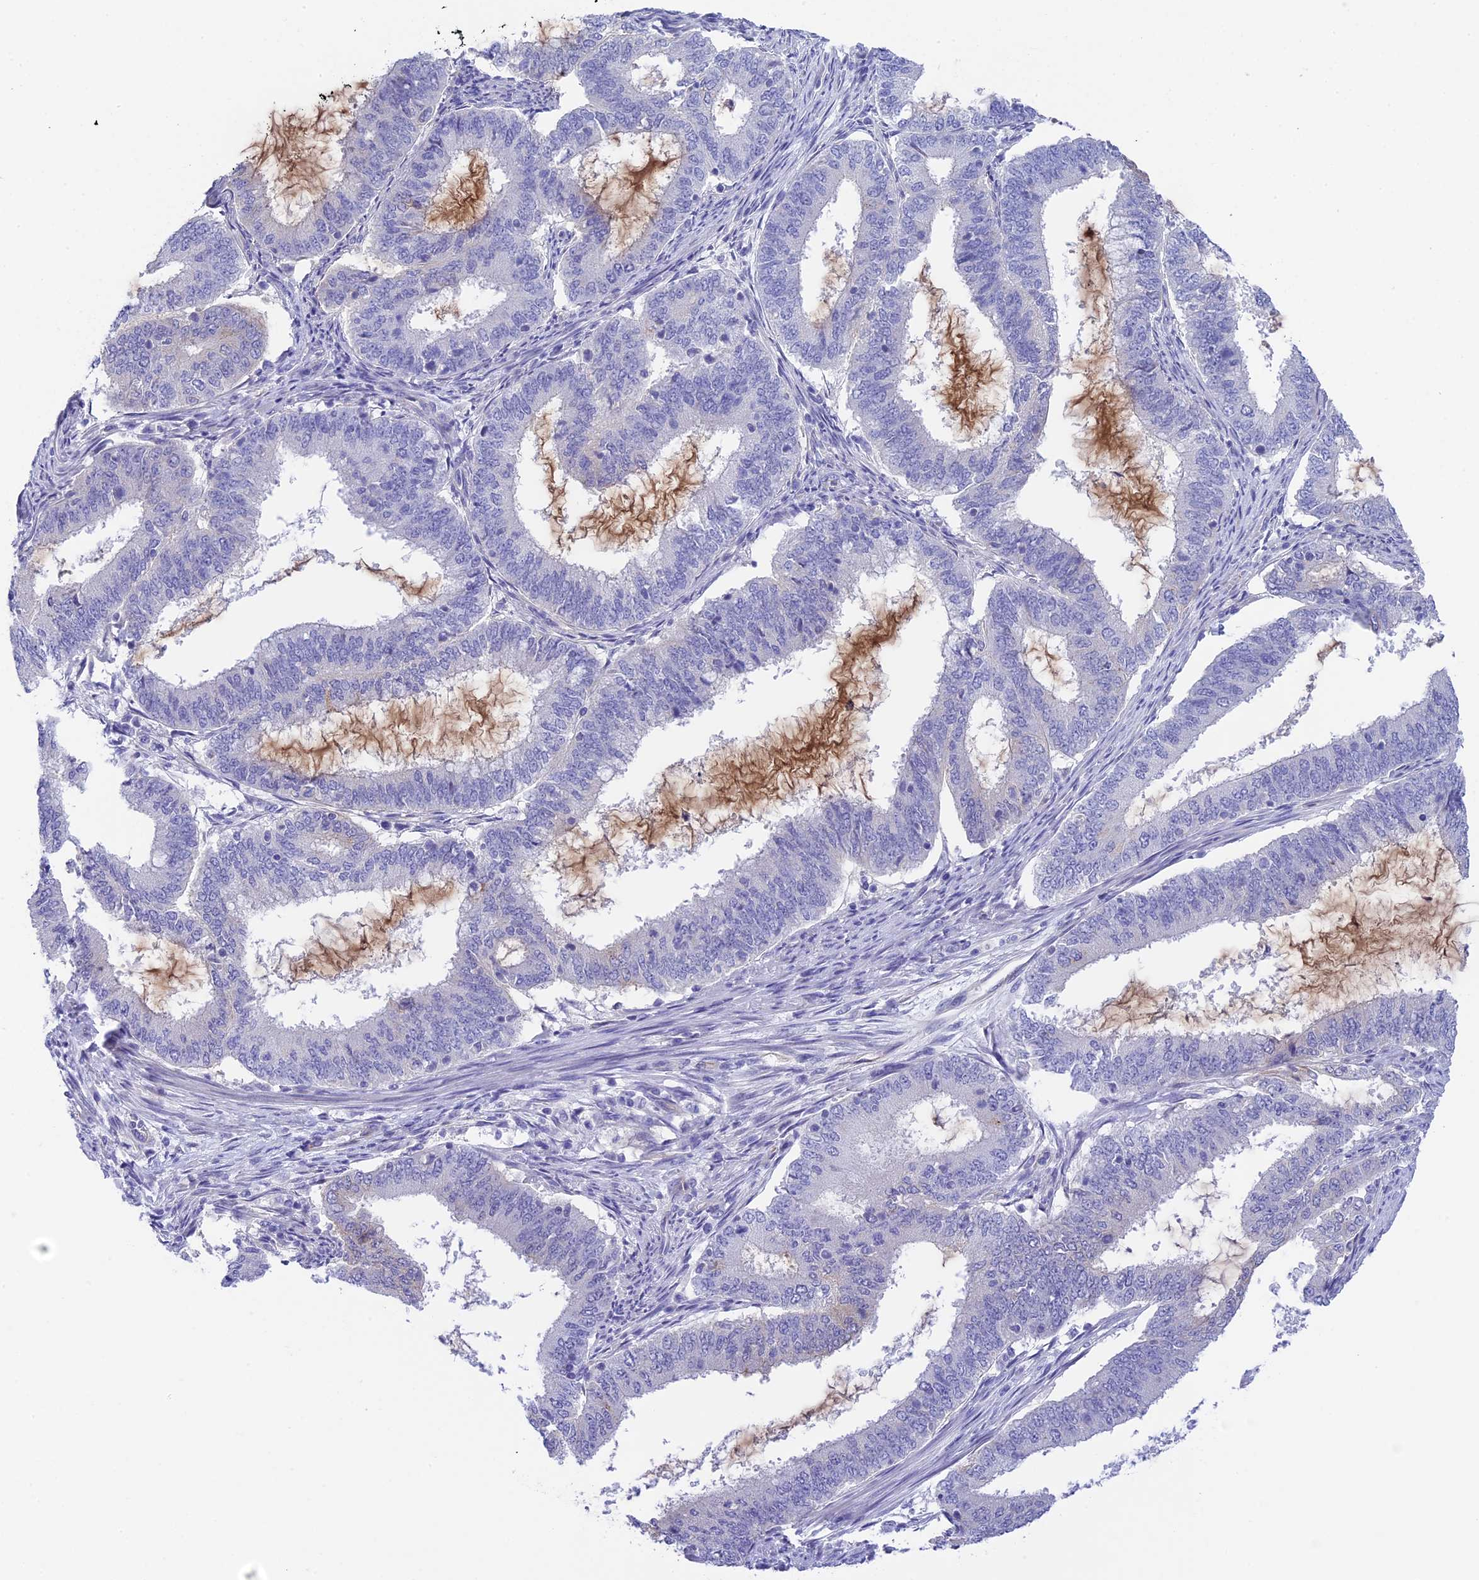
{"staining": {"intensity": "negative", "quantity": "none", "location": "none"}, "tissue": "endometrial cancer", "cell_type": "Tumor cells", "image_type": "cancer", "snomed": [{"axis": "morphology", "description": "Adenocarcinoma, NOS"}, {"axis": "topography", "description": "Endometrium"}], "caption": "Tumor cells show no significant expression in endometrial cancer (adenocarcinoma). Nuclei are stained in blue.", "gene": "TACSTD2", "patient": {"sex": "female", "age": 51}}